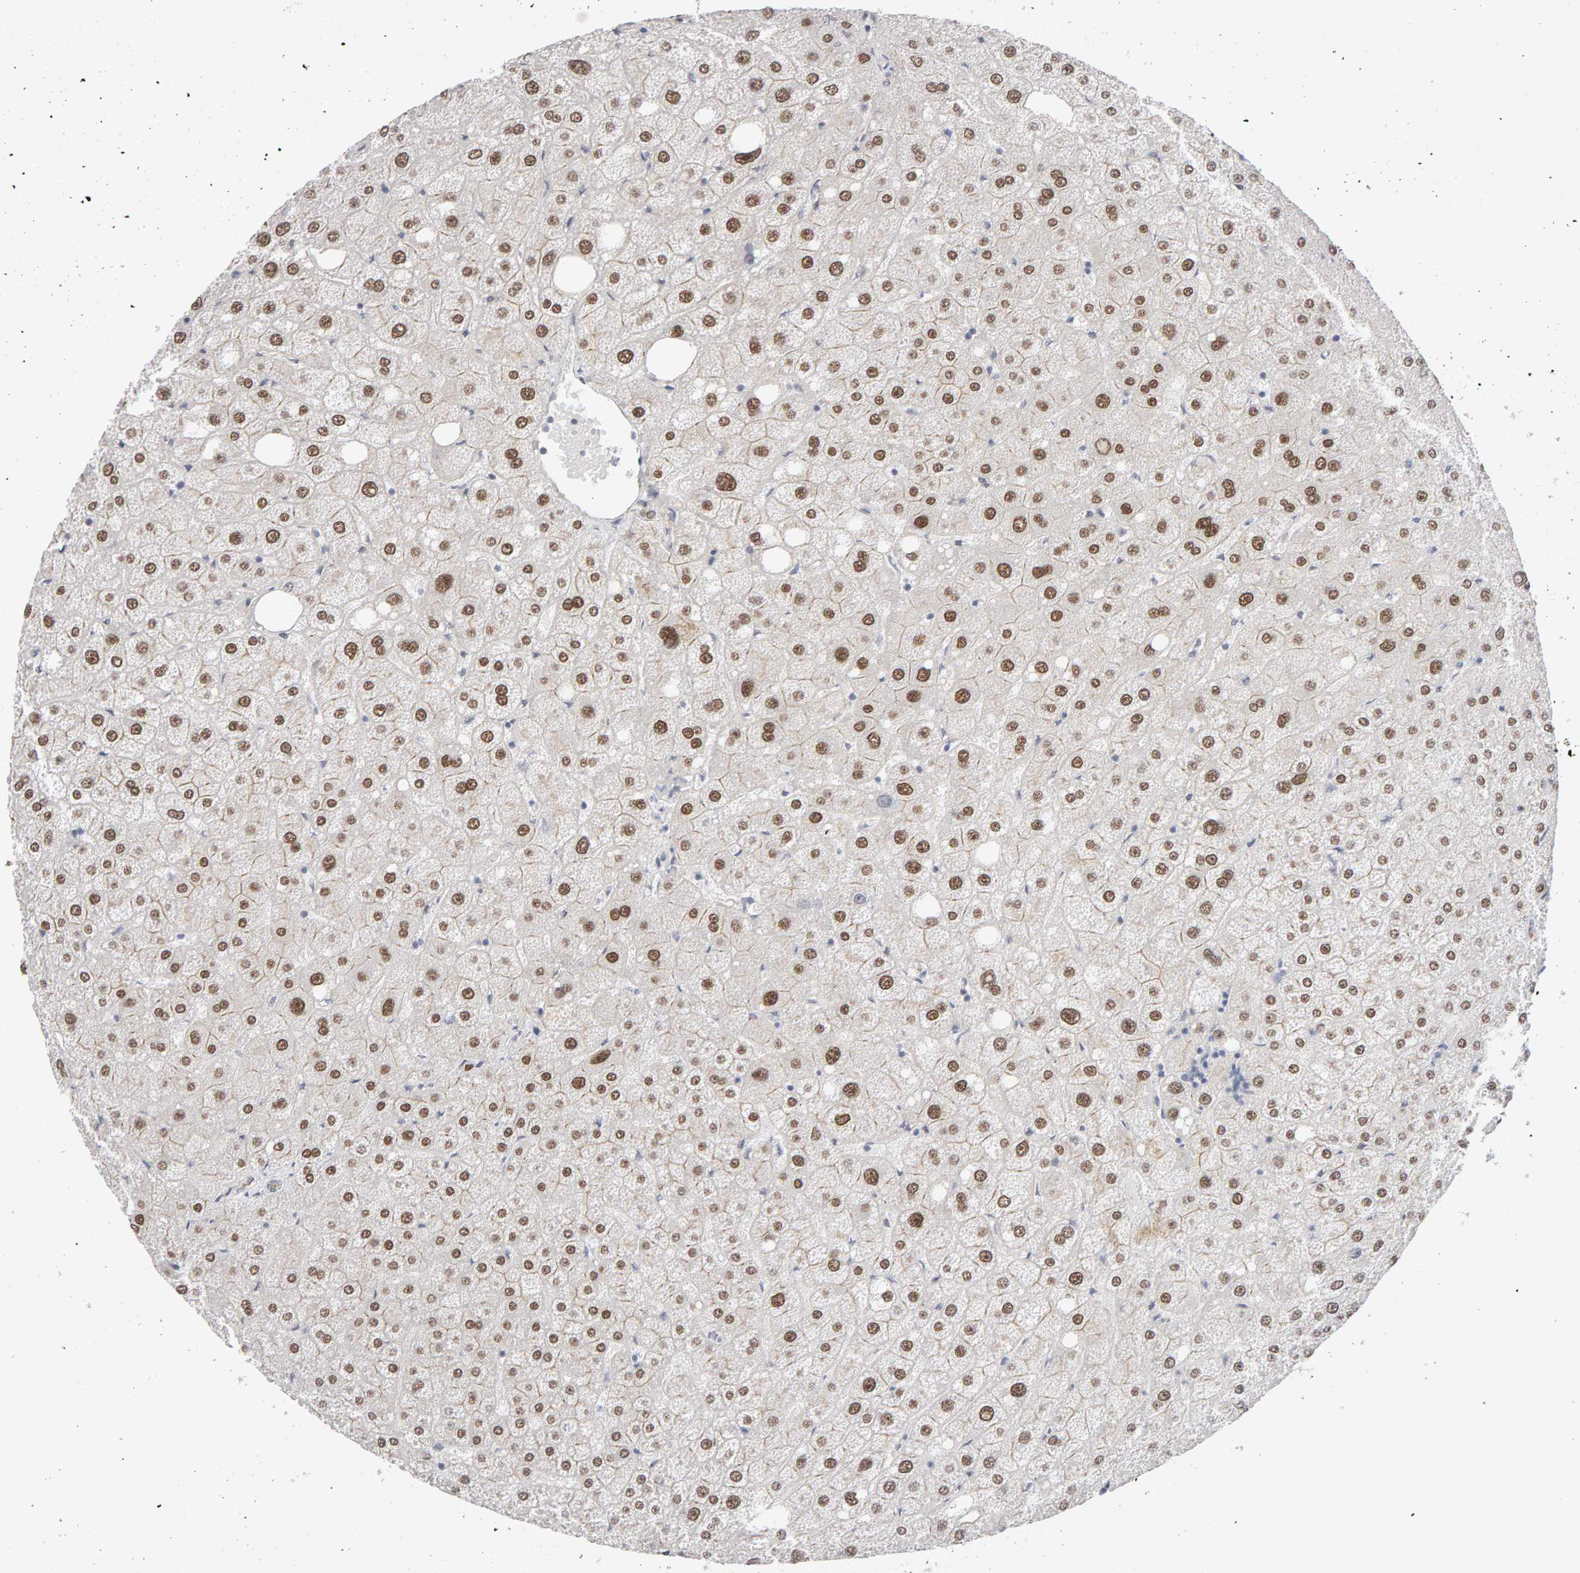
{"staining": {"intensity": "negative", "quantity": "none", "location": "none"}, "tissue": "liver", "cell_type": "Cholangiocytes", "image_type": "normal", "snomed": [{"axis": "morphology", "description": "Normal tissue, NOS"}, {"axis": "topography", "description": "Liver"}], "caption": "Immunohistochemistry (IHC) photomicrograph of unremarkable liver: liver stained with DAB exhibits no significant protein staining in cholangiocytes.", "gene": "HNF4A", "patient": {"sex": "male", "age": 73}}